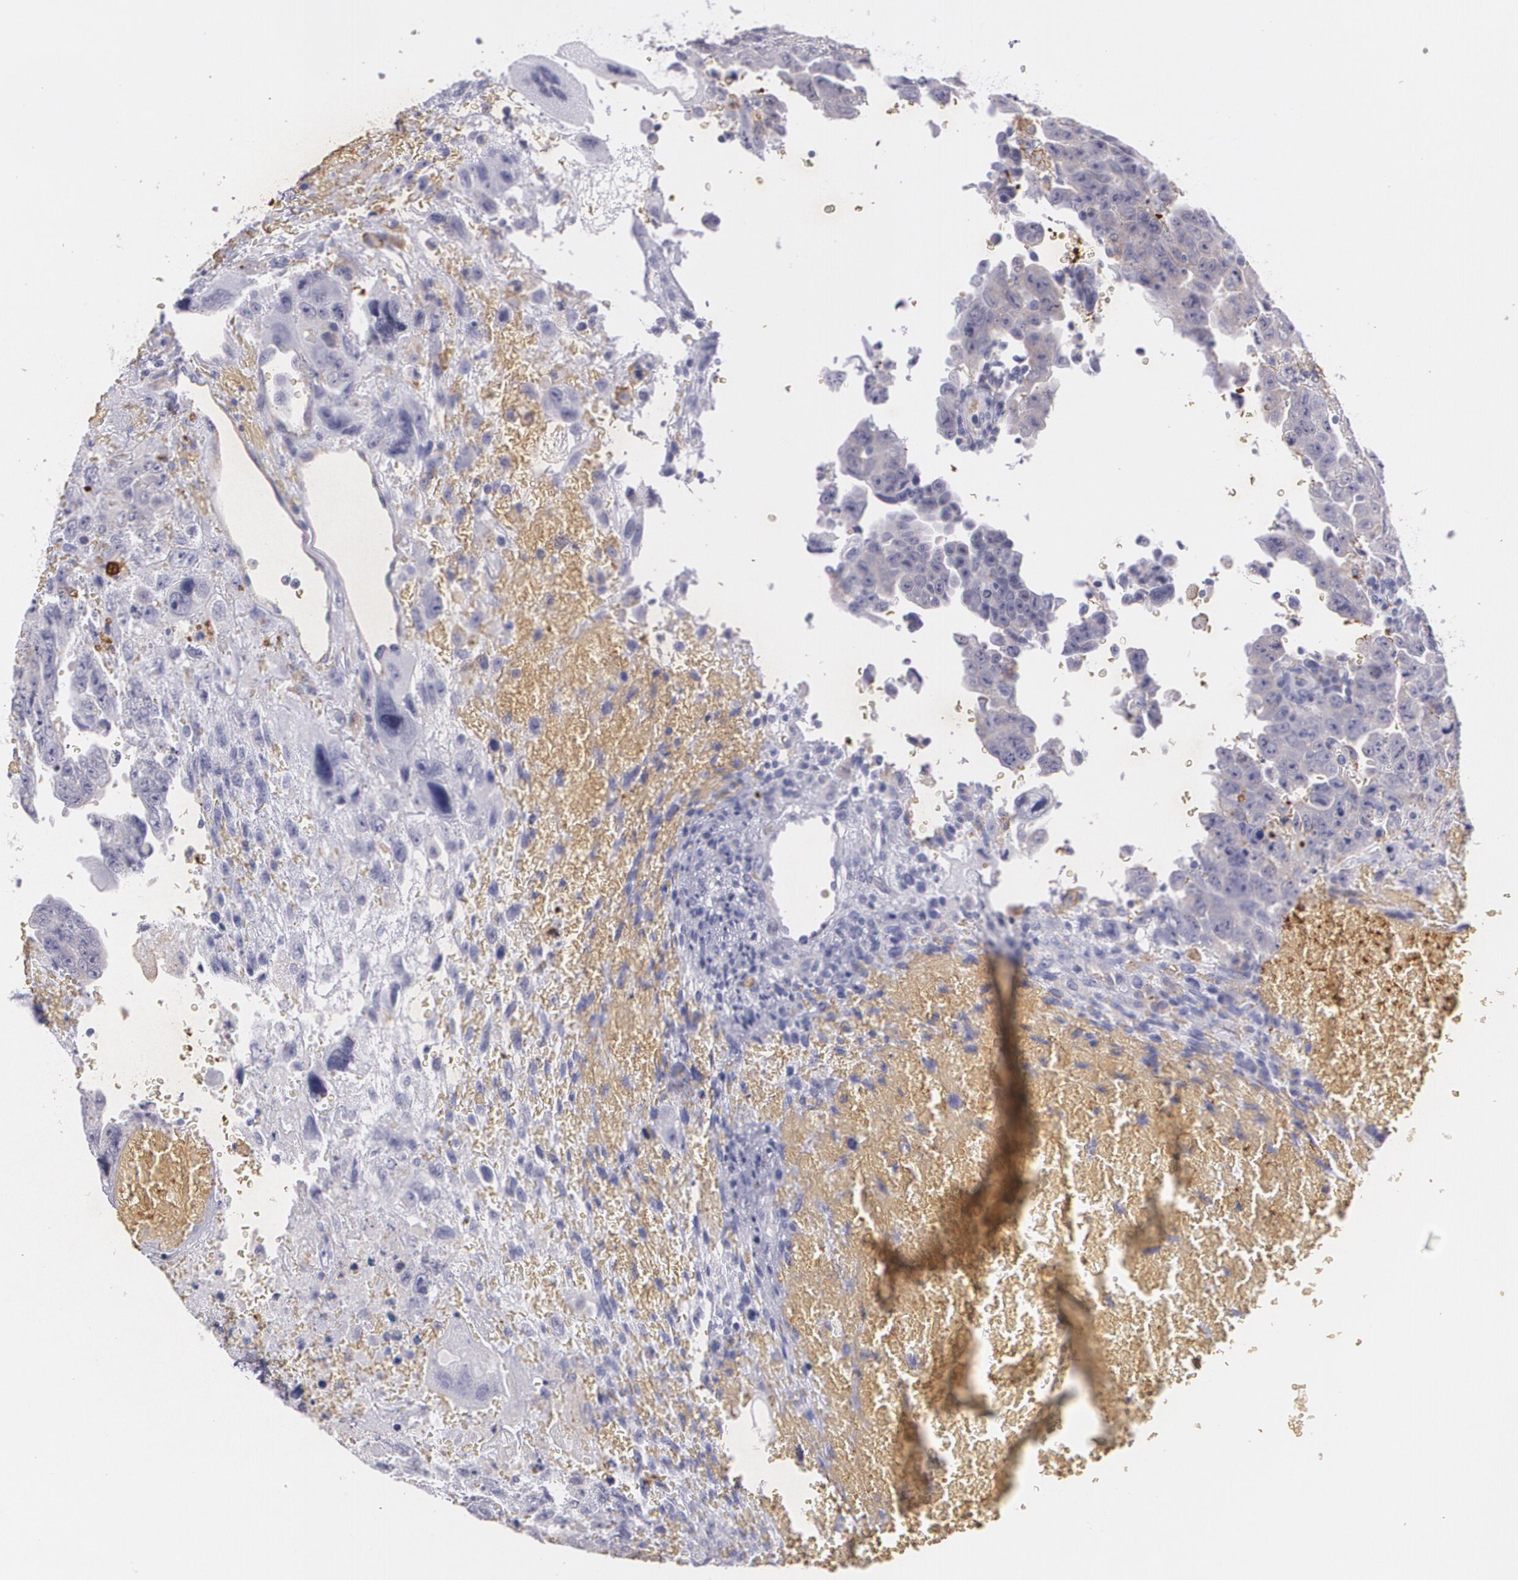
{"staining": {"intensity": "negative", "quantity": "none", "location": "none"}, "tissue": "testis cancer", "cell_type": "Tumor cells", "image_type": "cancer", "snomed": [{"axis": "morphology", "description": "Carcinoma, Embryonal, NOS"}, {"axis": "topography", "description": "Testis"}], "caption": "This photomicrograph is of testis cancer stained with immunohistochemistry (IHC) to label a protein in brown with the nuclei are counter-stained blue. There is no positivity in tumor cells.", "gene": "ACE", "patient": {"sex": "male", "age": 28}}